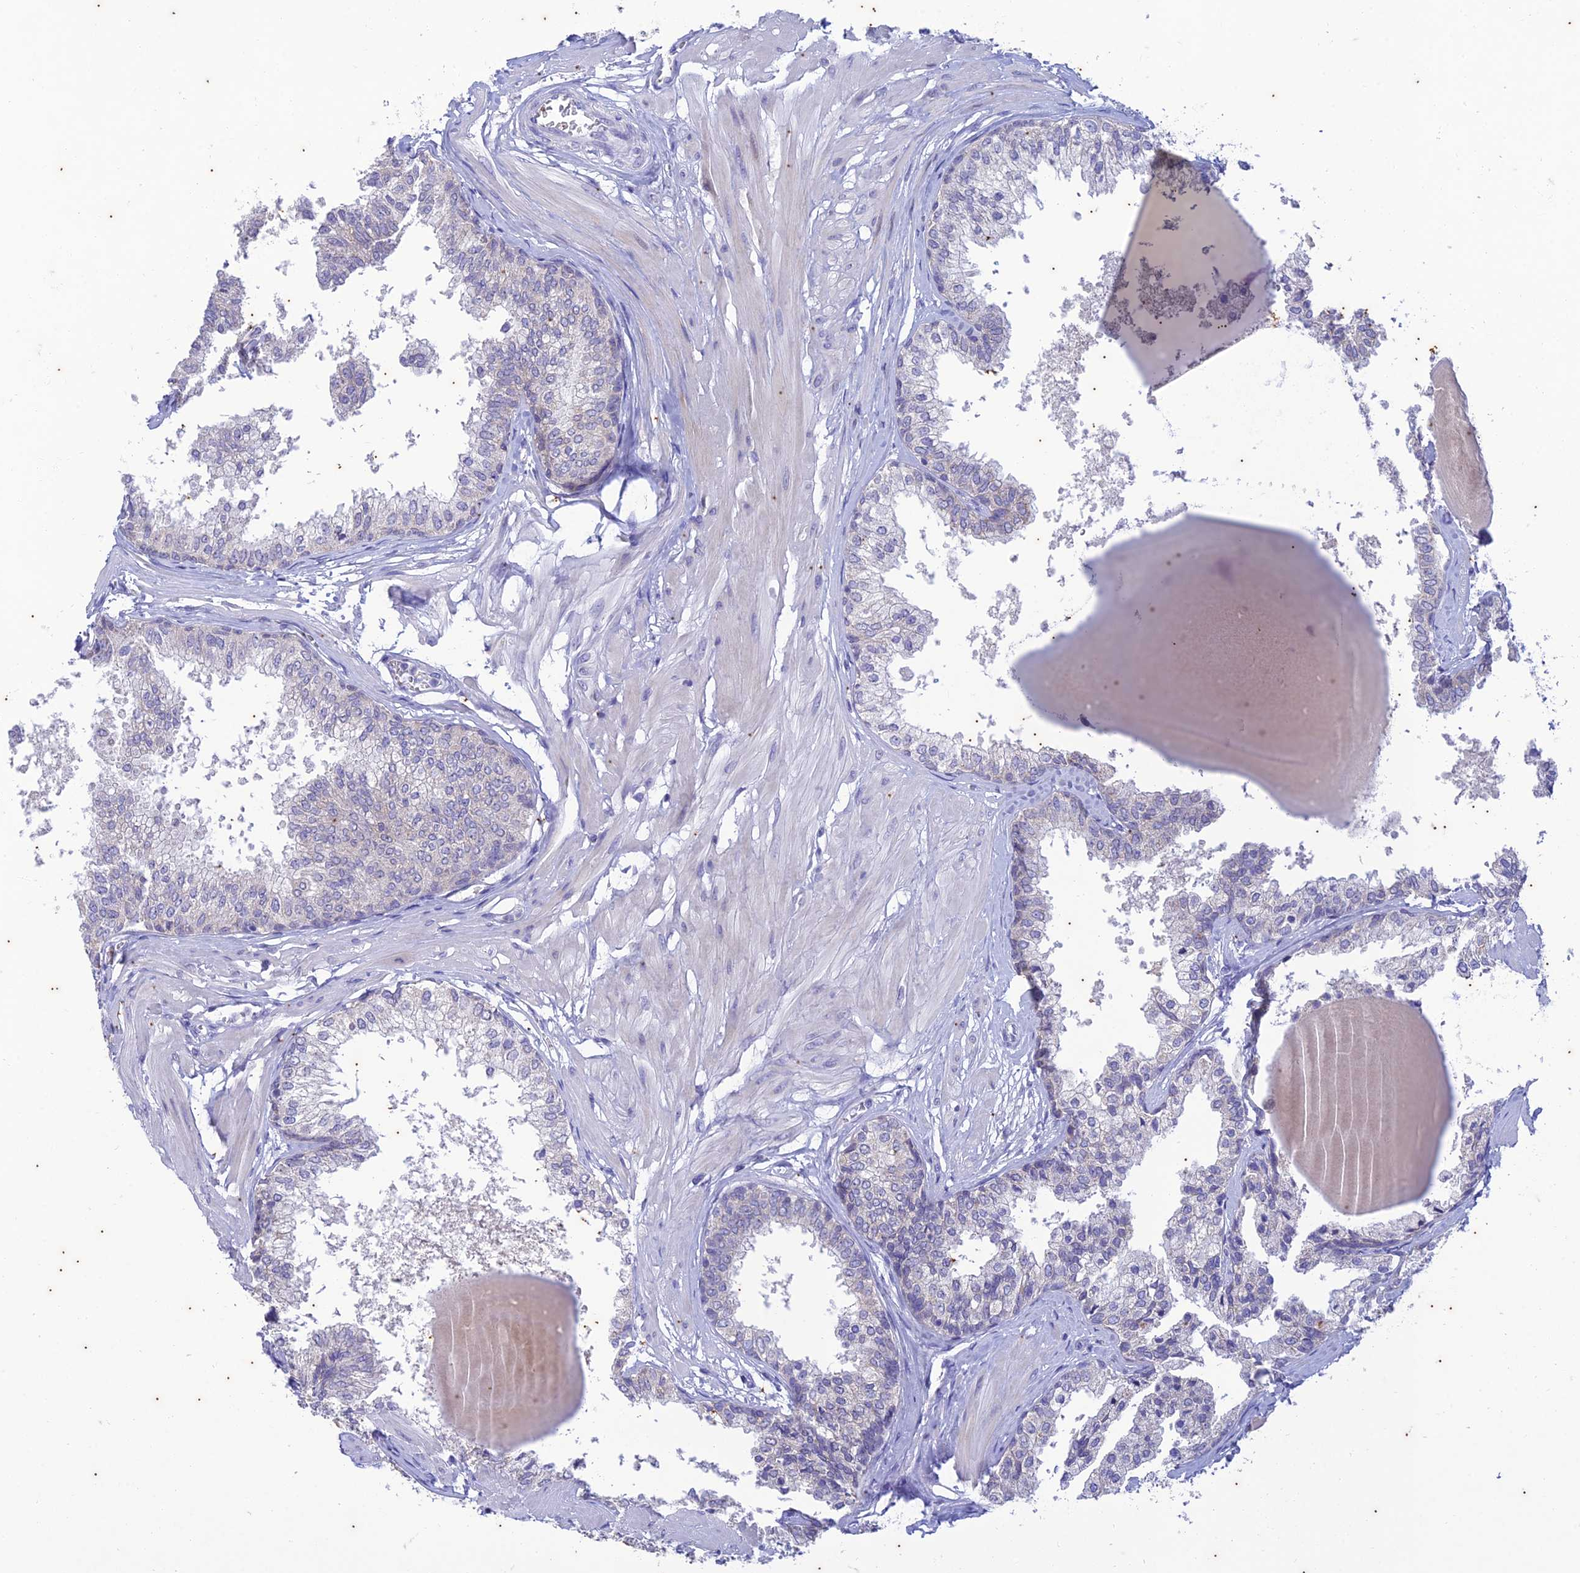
{"staining": {"intensity": "negative", "quantity": "none", "location": "none"}, "tissue": "prostate", "cell_type": "Glandular cells", "image_type": "normal", "snomed": [{"axis": "morphology", "description": "Normal tissue, NOS"}, {"axis": "topography", "description": "Prostate"}], "caption": "This is a histopathology image of IHC staining of normal prostate, which shows no positivity in glandular cells. (DAB (3,3'-diaminobenzidine) IHC, high magnification).", "gene": "TMEM40", "patient": {"sex": "male", "age": 48}}